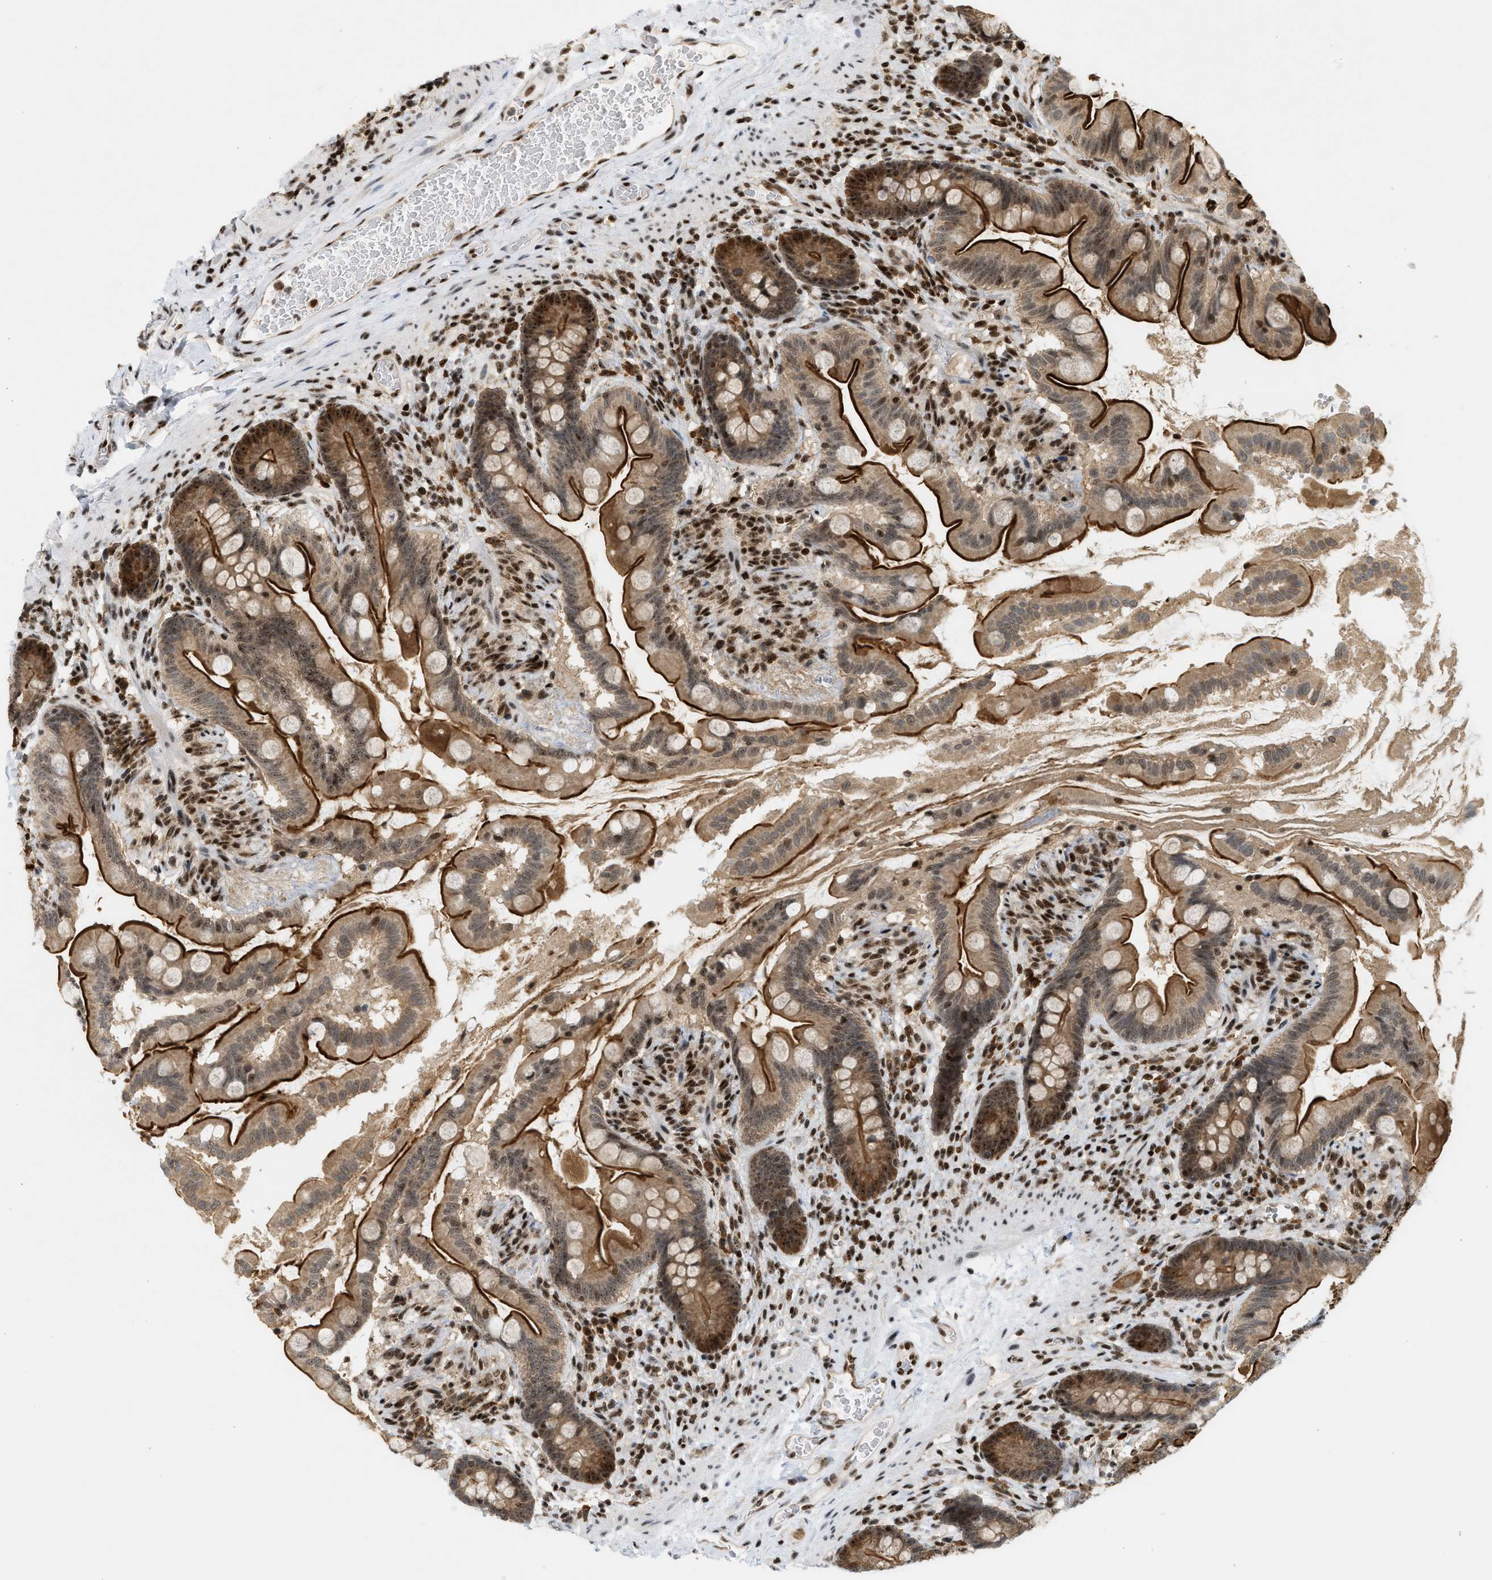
{"staining": {"intensity": "strong", "quantity": ">75%", "location": "cytoplasmic/membranous,nuclear"}, "tissue": "small intestine", "cell_type": "Glandular cells", "image_type": "normal", "snomed": [{"axis": "morphology", "description": "Normal tissue, NOS"}, {"axis": "topography", "description": "Small intestine"}], "caption": "Normal small intestine demonstrates strong cytoplasmic/membranous,nuclear positivity in approximately >75% of glandular cells.", "gene": "ZNF22", "patient": {"sex": "female", "age": 56}}